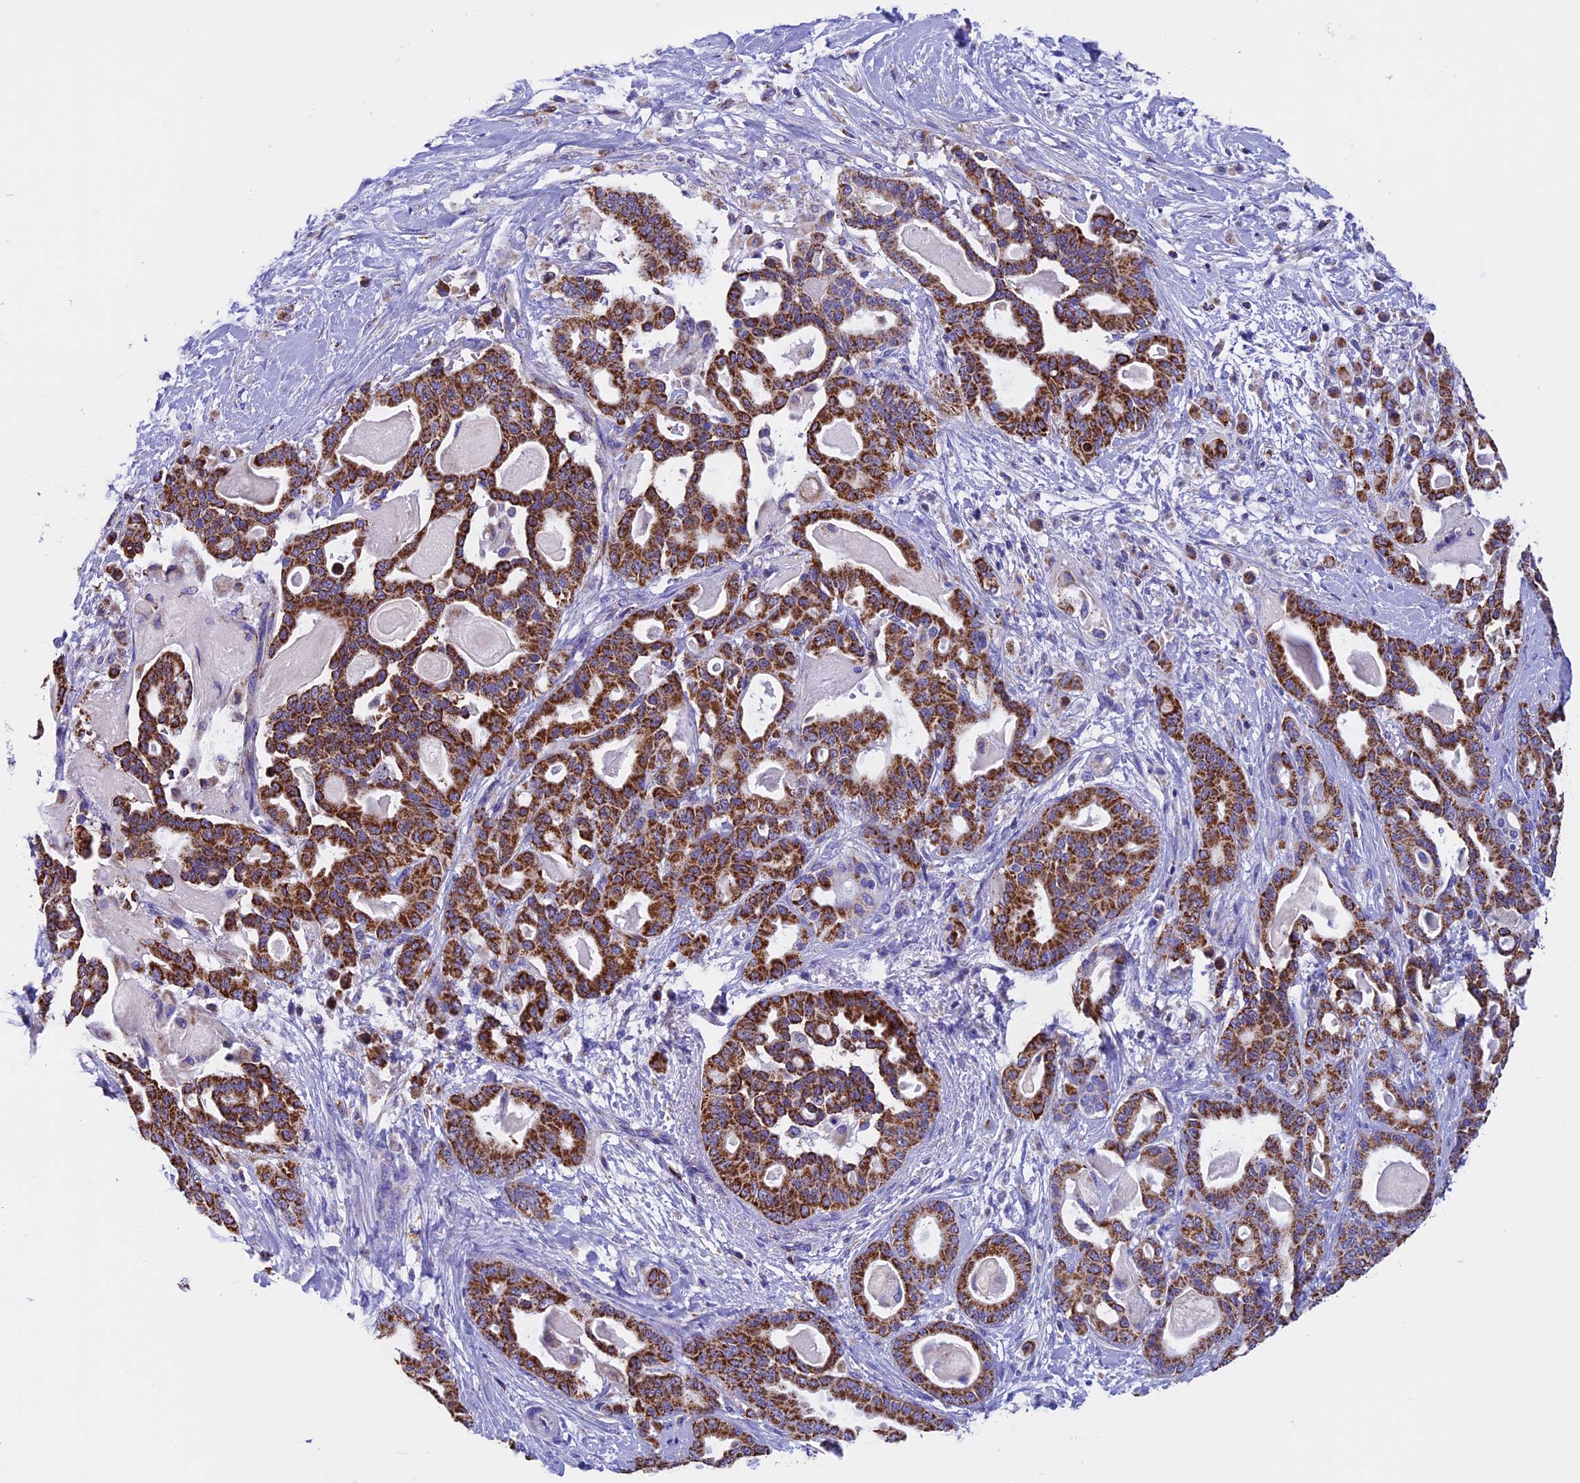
{"staining": {"intensity": "strong", "quantity": "25%-75%", "location": "cytoplasmic/membranous"}, "tissue": "pancreatic cancer", "cell_type": "Tumor cells", "image_type": "cancer", "snomed": [{"axis": "morphology", "description": "Adenocarcinoma, NOS"}, {"axis": "topography", "description": "Pancreas"}], "caption": "Protein staining shows strong cytoplasmic/membranous expression in about 25%-75% of tumor cells in pancreatic cancer (adenocarcinoma).", "gene": "SLC8B1", "patient": {"sex": "male", "age": 63}}